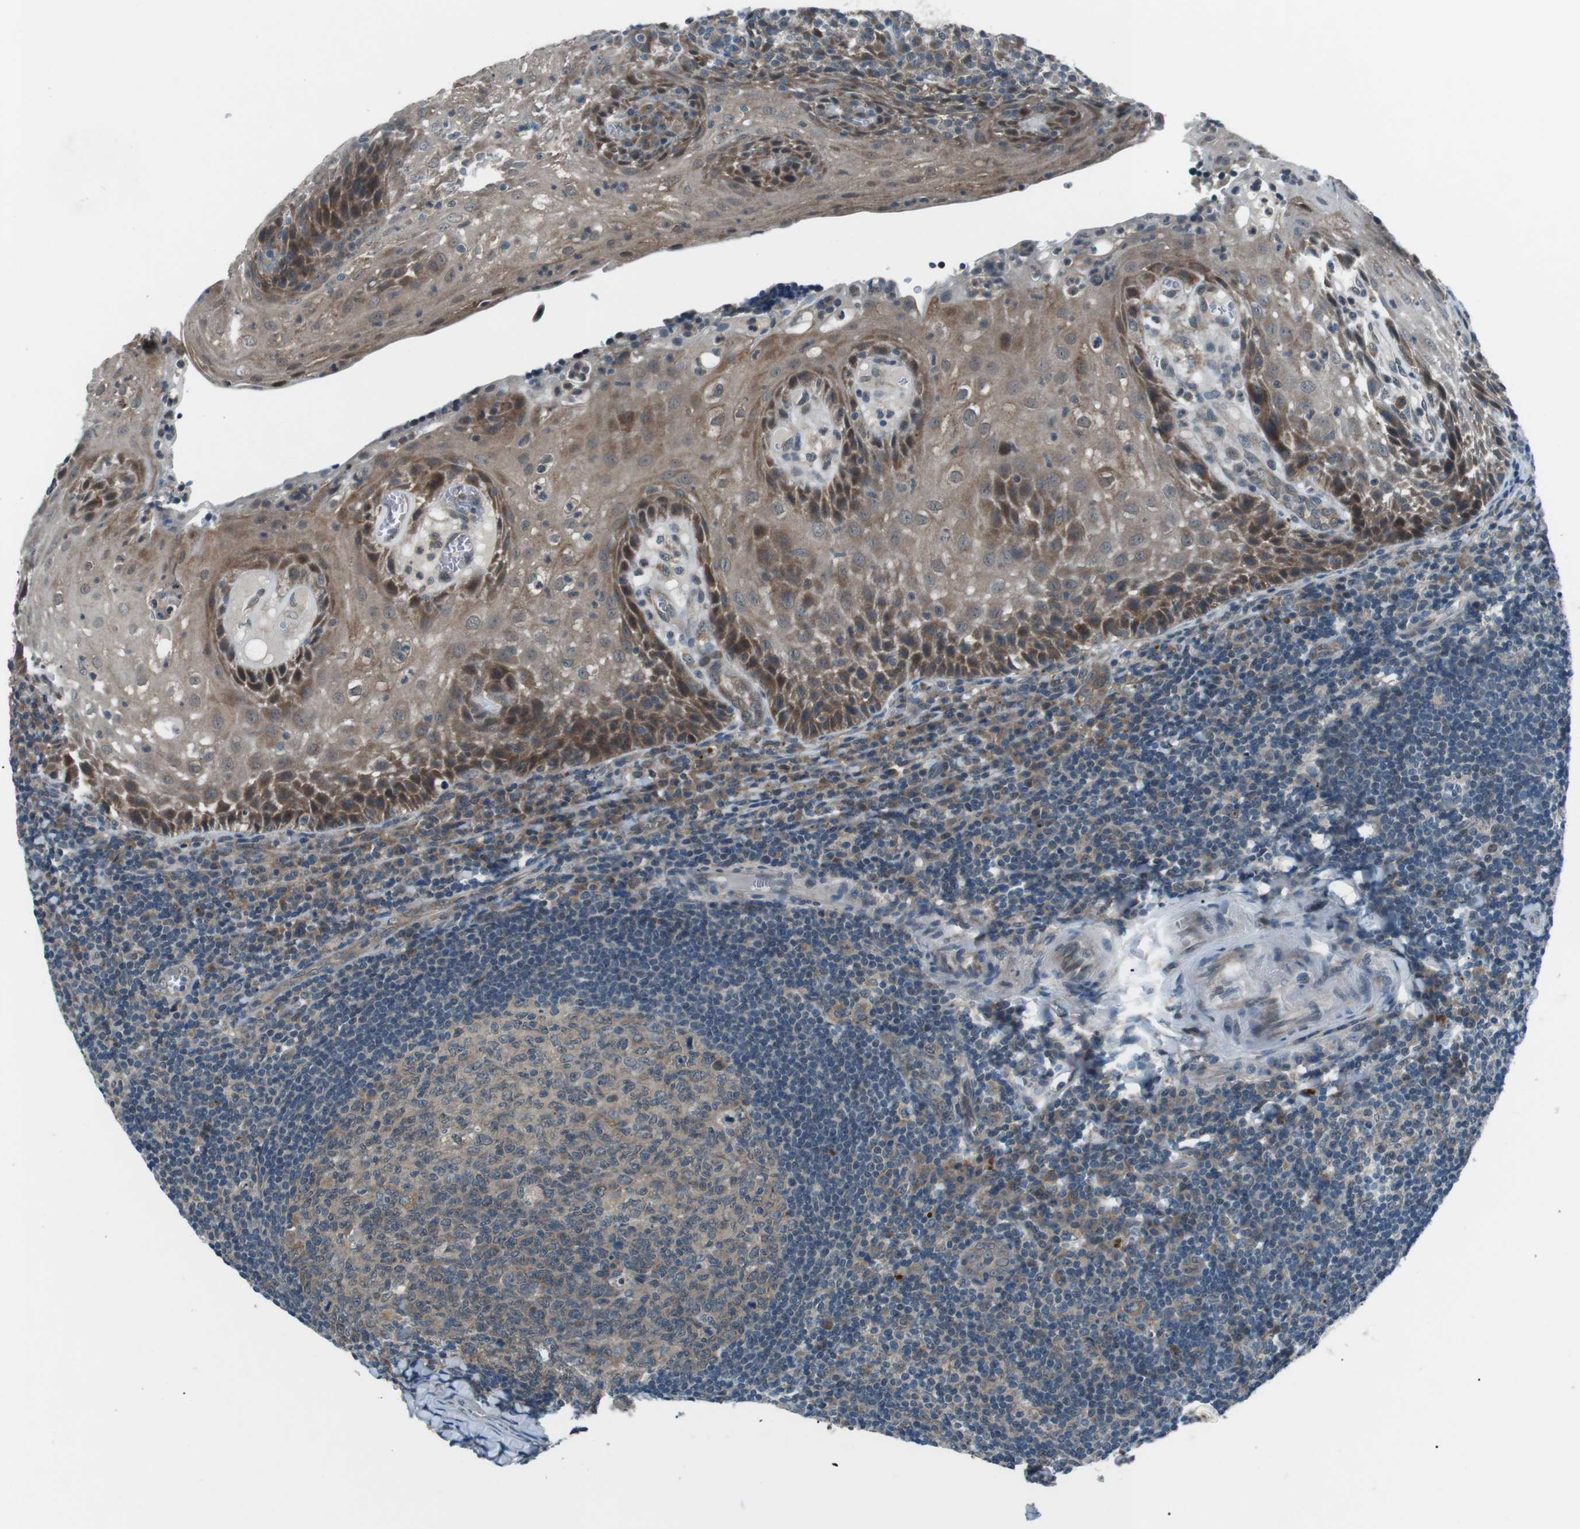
{"staining": {"intensity": "moderate", "quantity": "25%-75%", "location": "cytoplasmic/membranous"}, "tissue": "tonsil", "cell_type": "Germinal center cells", "image_type": "normal", "snomed": [{"axis": "morphology", "description": "Normal tissue, NOS"}, {"axis": "topography", "description": "Tonsil"}], "caption": "Tonsil stained with DAB immunohistochemistry (IHC) displays medium levels of moderate cytoplasmic/membranous staining in about 25%-75% of germinal center cells.", "gene": "LRIG2", "patient": {"sex": "male", "age": 37}}